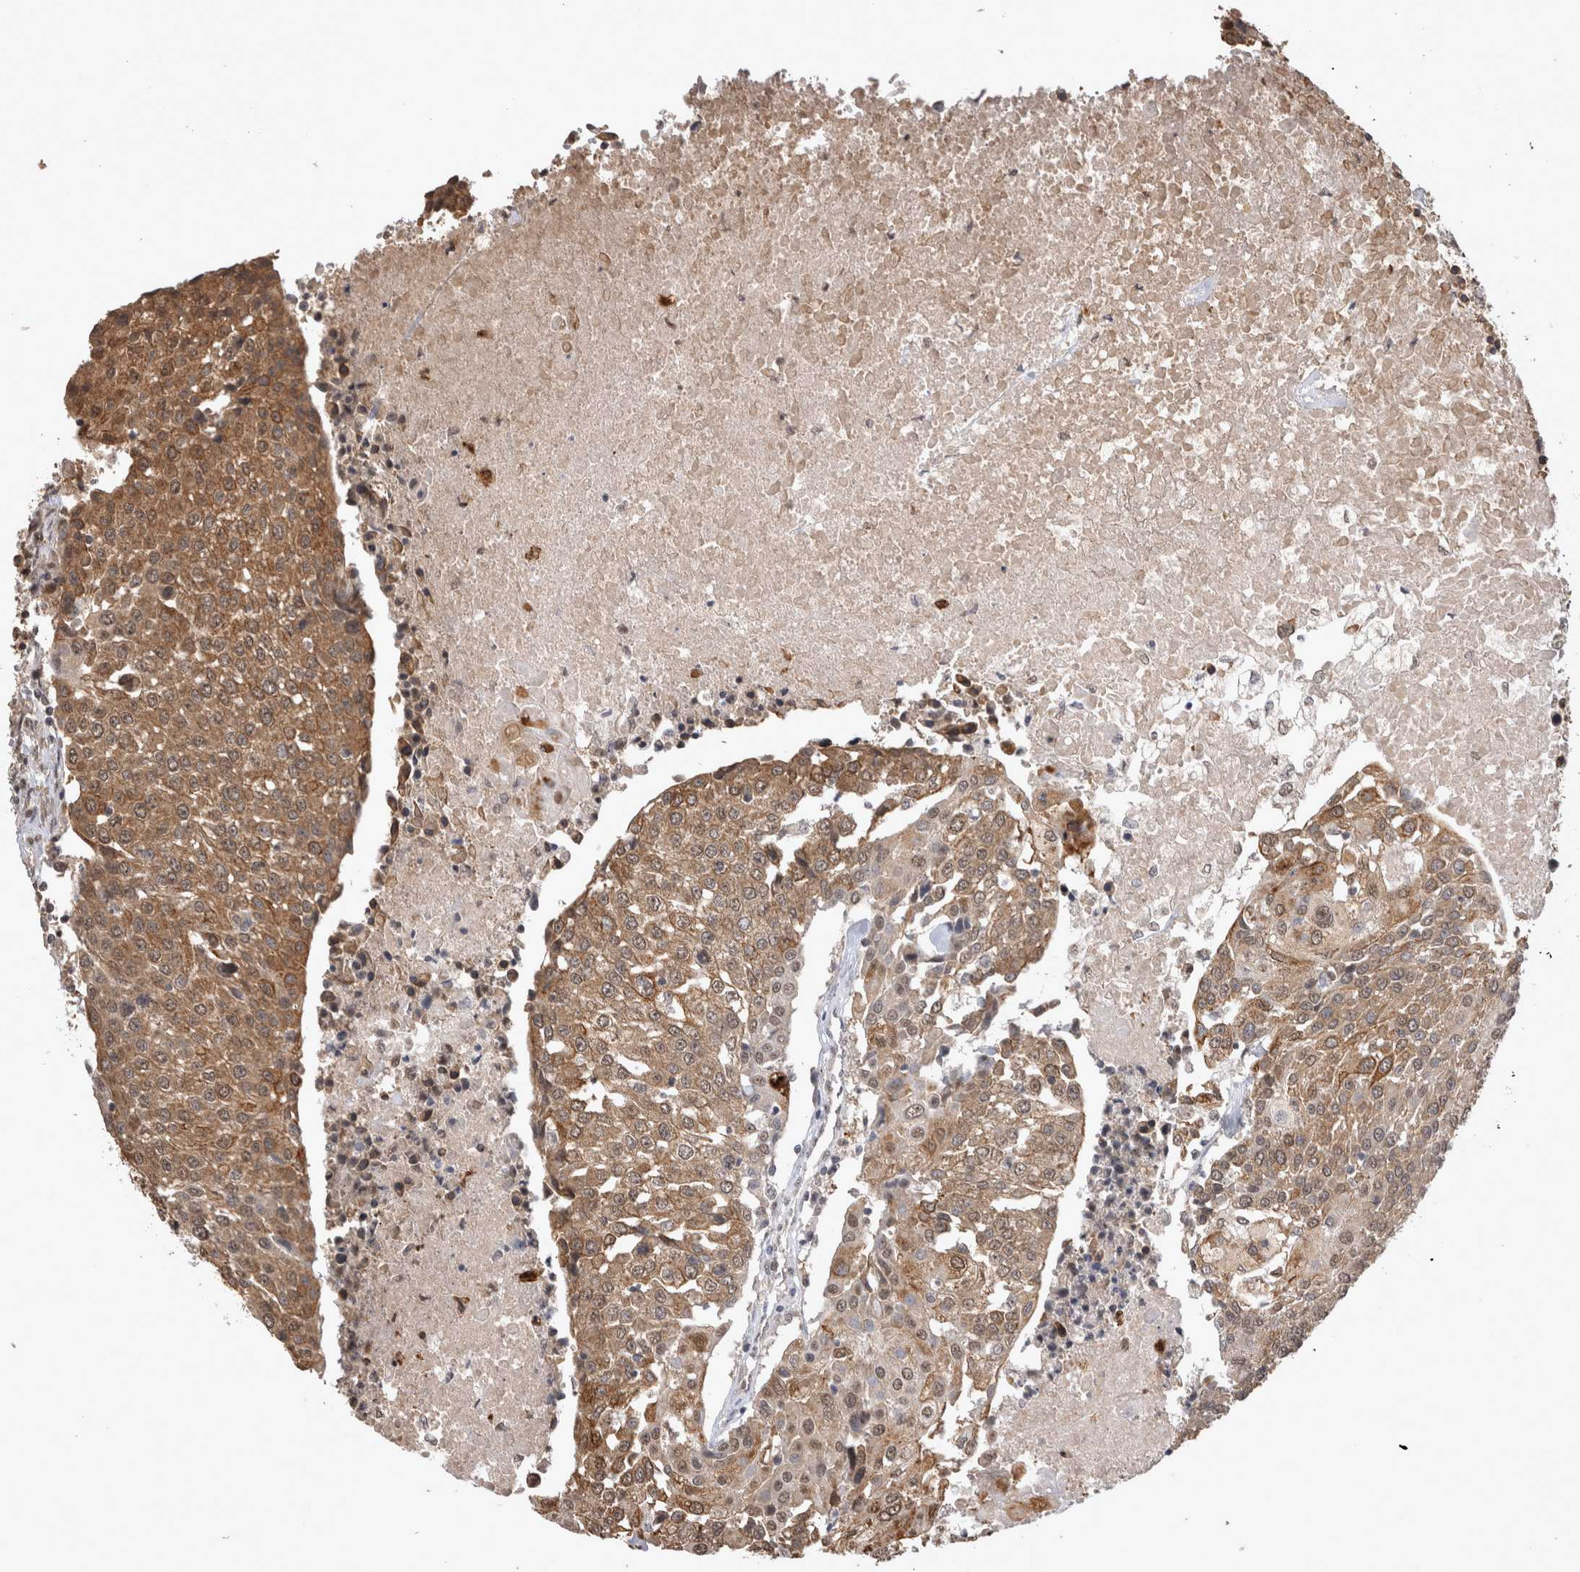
{"staining": {"intensity": "moderate", "quantity": ">75%", "location": "cytoplasmic/membranous"}, "tissue": "urothelial cancer", "cell_type": "Tumor cells", "image_type": "cancer", "snomed": [{"axis": "morphology", "description": "Urothelial carcinoma, High grade"}, {"axis": "topography", "description": "Urinary bladder"}], "caption": "IHC histopathology image of neoplastic tissue: urothelial cancer stained using immunohistochemistry (IHC) demonstrates medium levels of moderate protein expression localized specifically in the cytoplasmic/membranous of tumor cells, appearing as a cytoplasmic/membranous brown color.", "gene": "PAK4", "patient": {"sex": "female", "age": 85}}